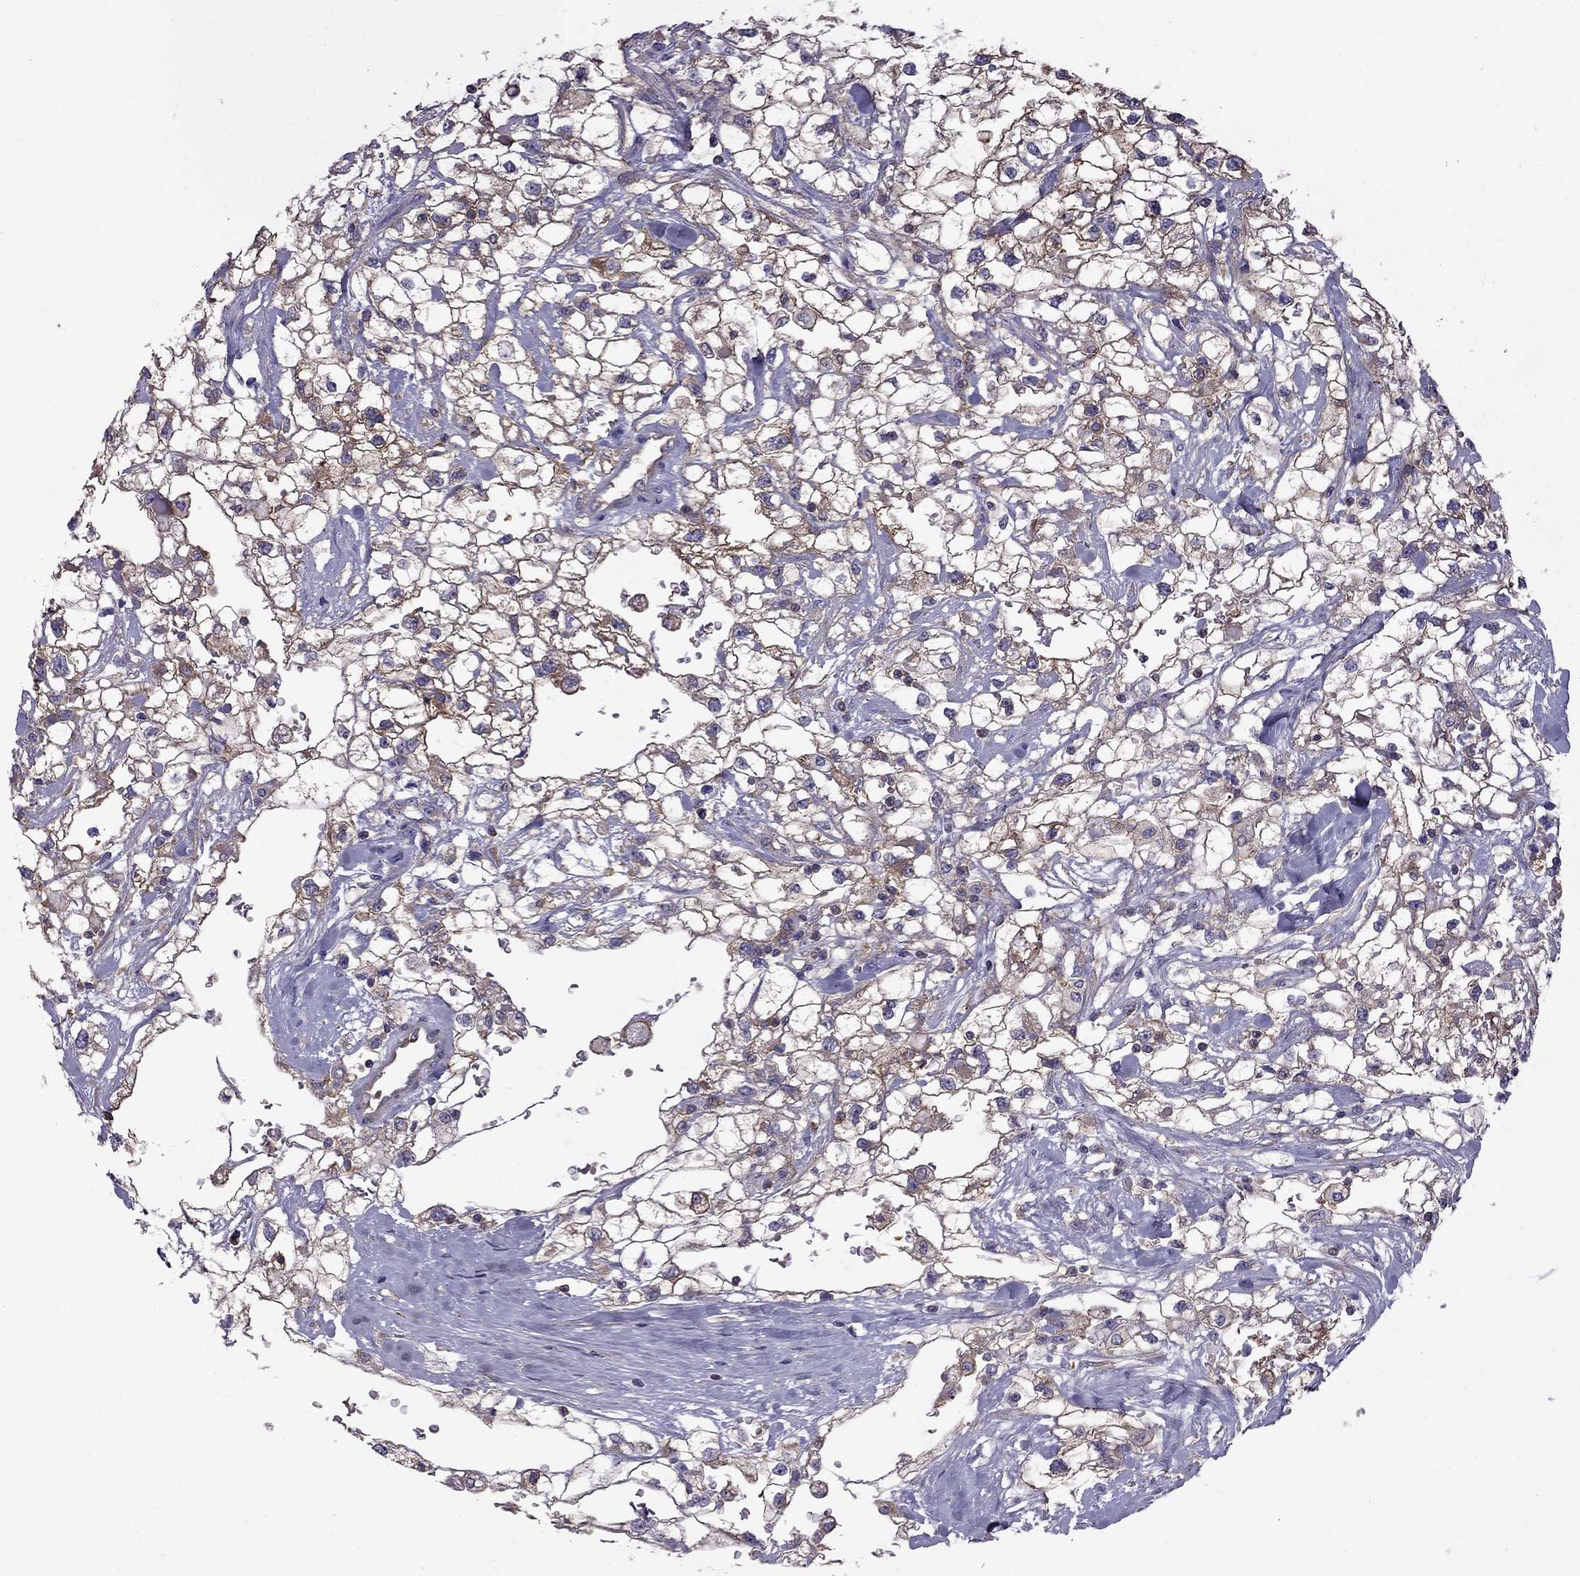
{"staining": {"intensity": "strong", "quantity": "25%-75%", "location": "cytoplasmic/membranous"}, "tissue": "renal cancer", "cell_type": "Tumor cells", "image_type": "cancer", "snomed": [{"axis": "morphology", "description": "Adenocarcinoma, NOS"}, {"axis": "topography", "description": "Kidney"}], "caption": "Renal adenocarcinoma stained for a protein exhibits strong cytoplasmic/membranous positivity in tumor cells. (Stains: DAB (3,3'-diaminobenzidine) in brown, nuclei in blue, Microscopy: brightfield microscopy at high magnification).", "gene": "EIF4E3", "patient": {"sex": "male", "age": 59}}